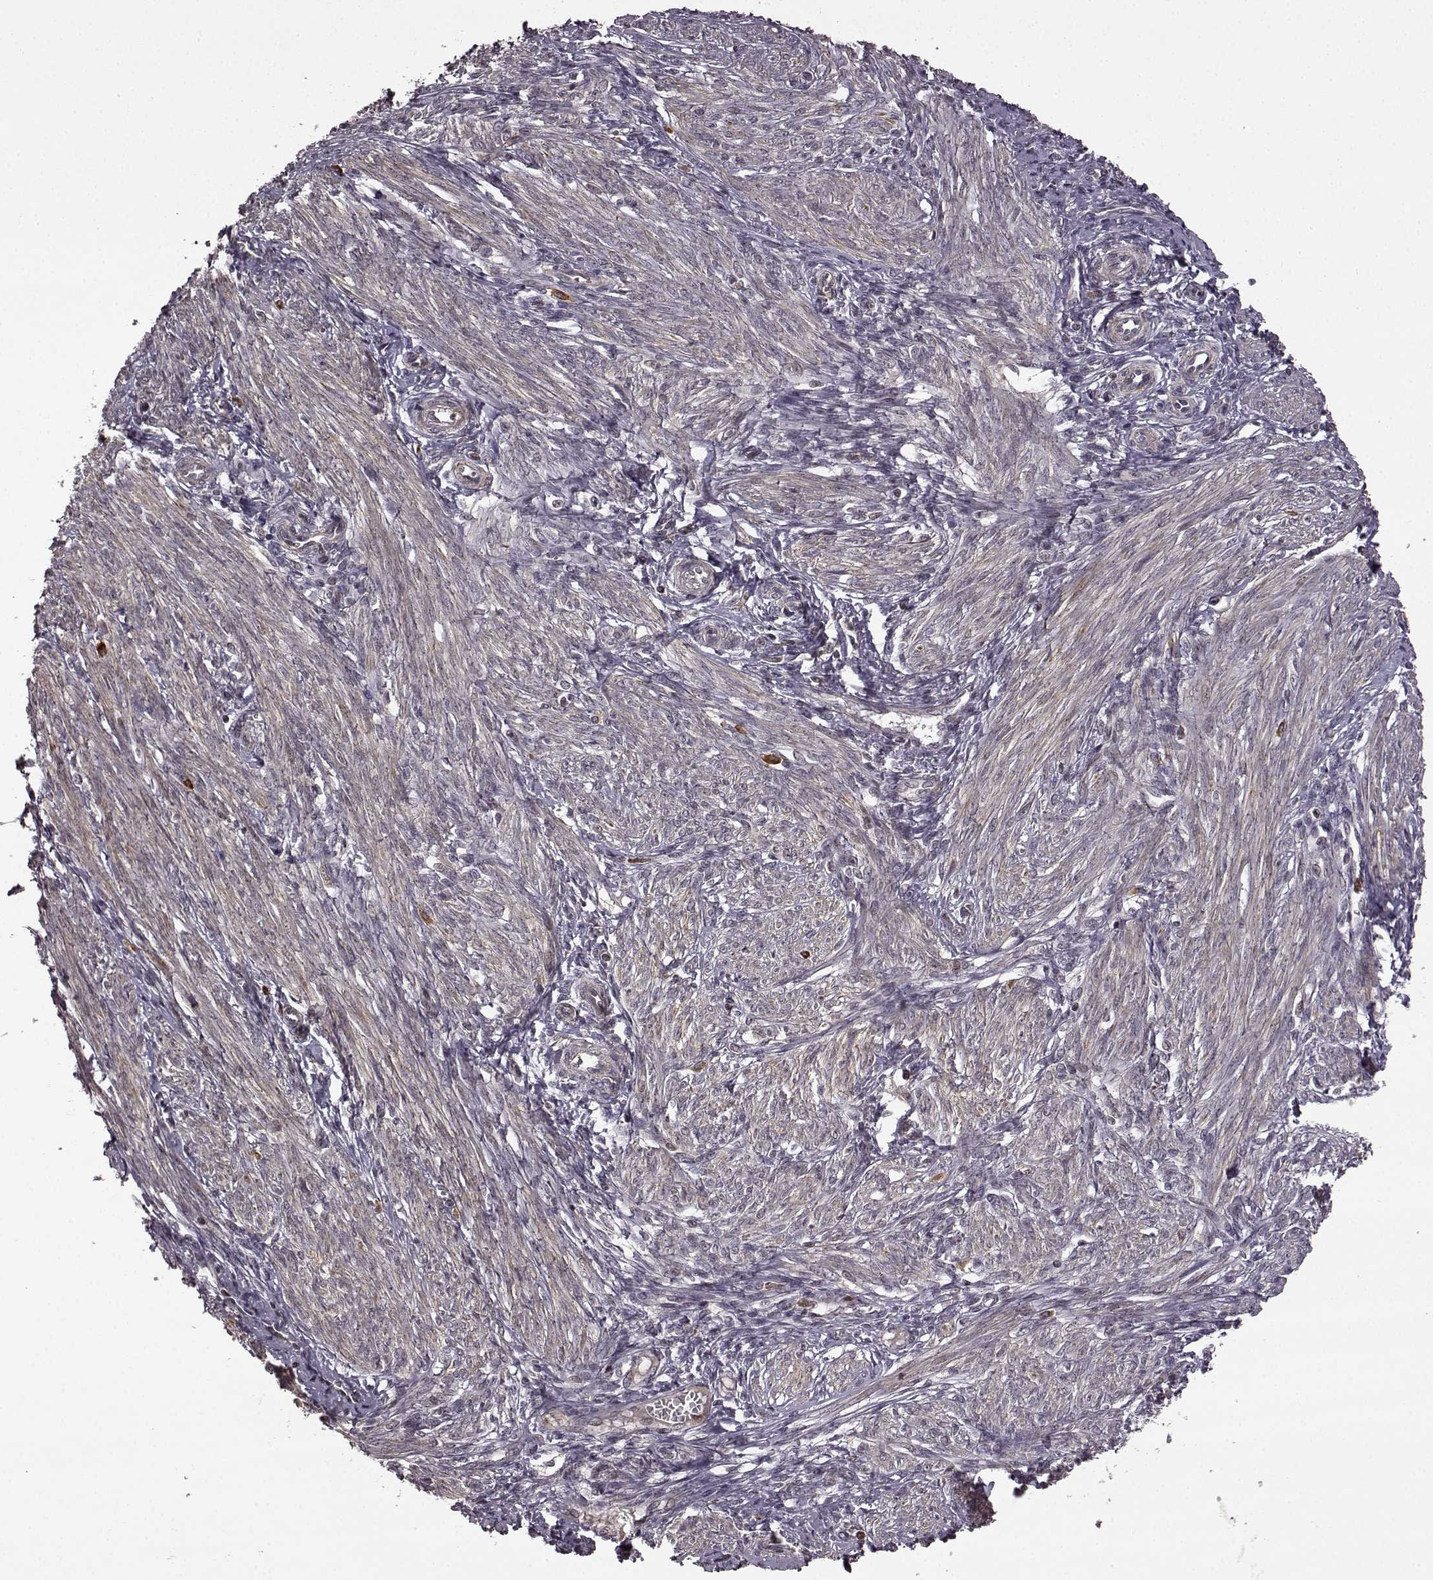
{"staining": {"intensity": "weak", "quantity": "25%-75%", "location": "cytoplasmic/membranous"}, "tissue": "endometrium", "cell_type": "Cells in endometrial stroma", "image_type": "normal", "snomed": [{"axis": "morphology", "description": "Normal tissue, NOS"}, {"axis": "topography", "description": "Endometrium"}], "caption": "Protein positivity by immunohistochemistry (IHC) displays weak cytoplasmic/membranous staining in about 25%-75% of cells in endometrial stroma in normal endometrium. (IHC, brightfield microscopy, high magnification).", "gene": "TRMU", "patient": {"sex": "female", "age": 42}}